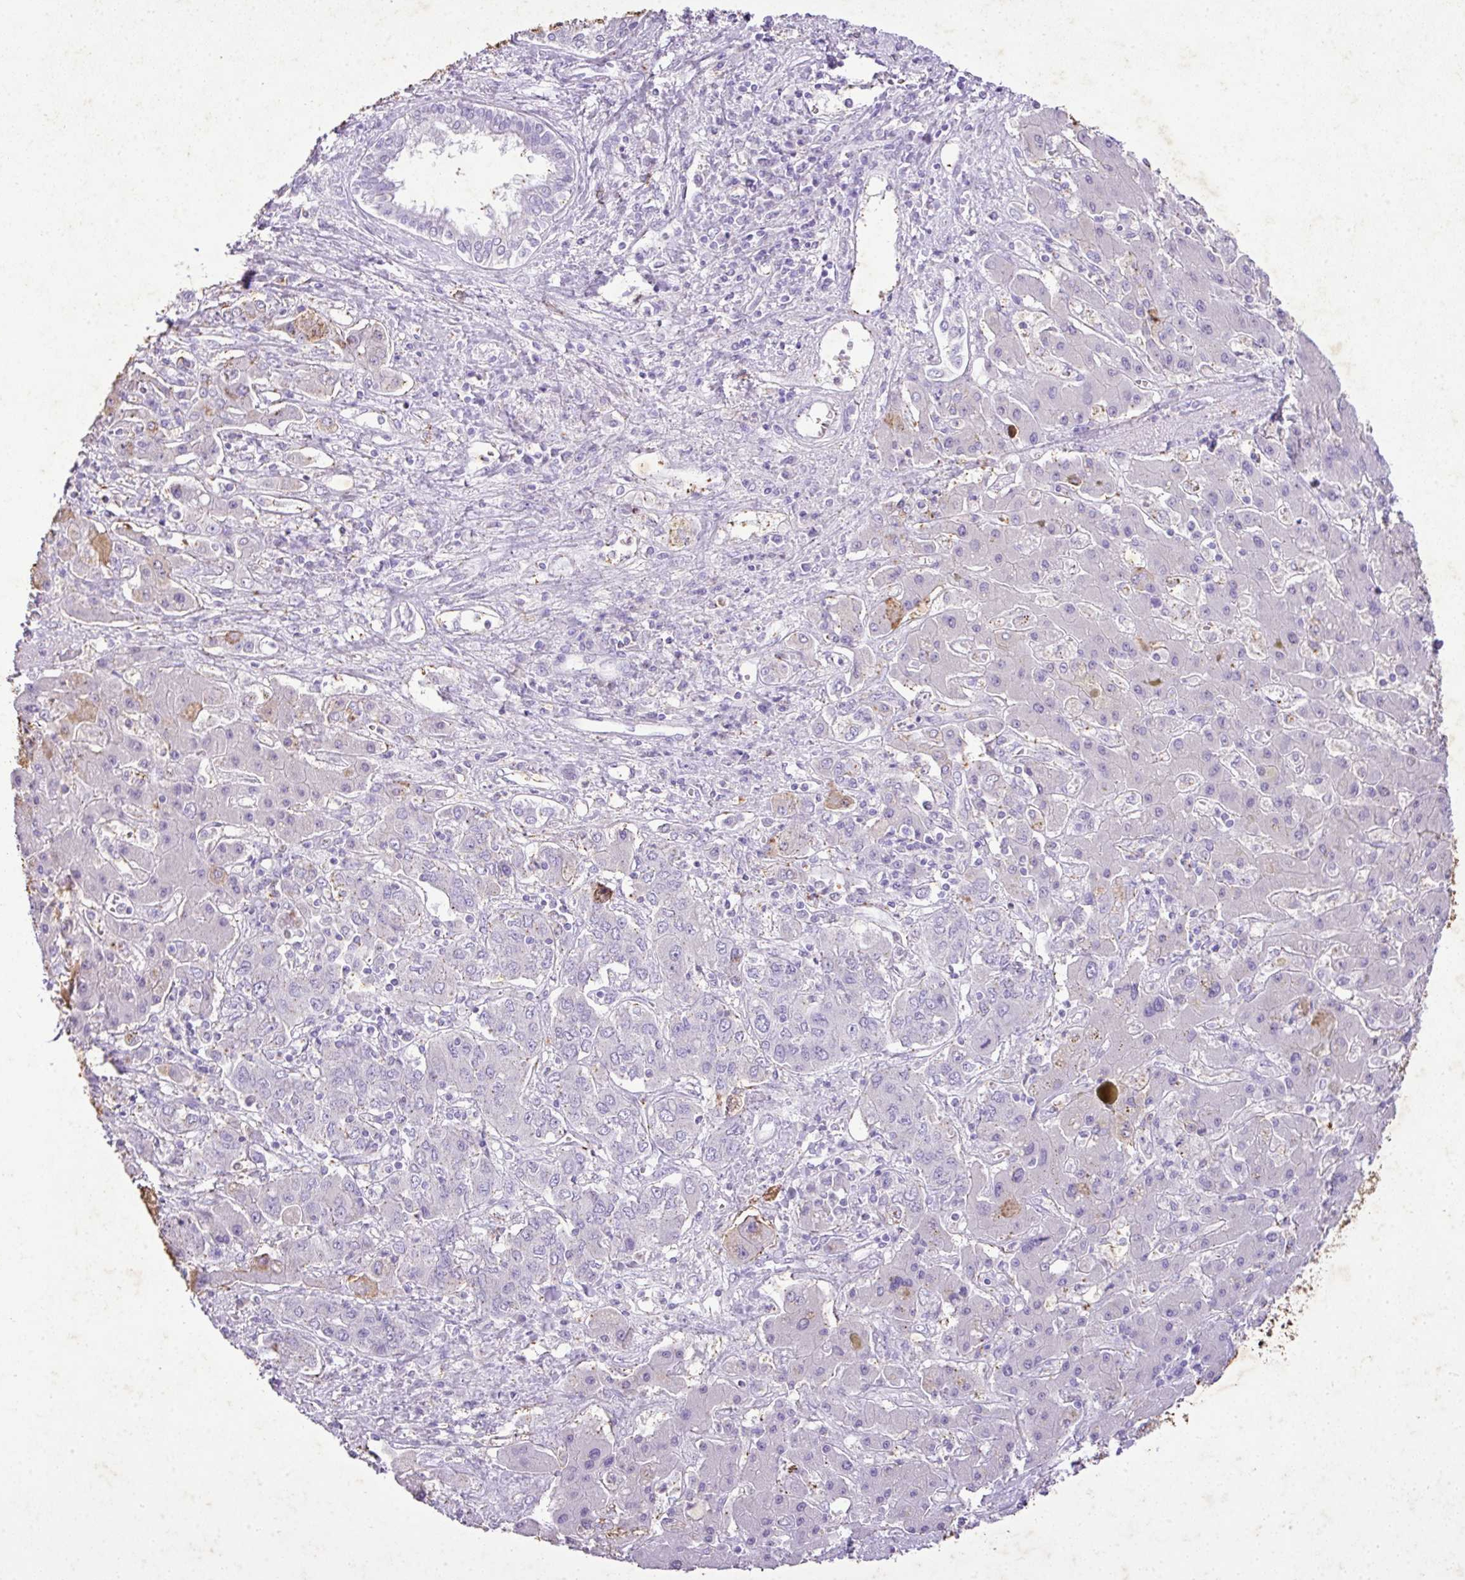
{"staining": {"intensity": "negative", "quantity": "none", "location": "none"}, "tissue": "liver cancer", "cell_type": "Tumor cells", "image_type": "cancer", "snomed": [{"axis": "morphology", "description": "Cholangiocarcinoma"}, {"axis": "topography", "description": "Liver"}], "caption": "This is a histopathology image of immunohistochemistry (IHC) staining of cholangiocarcinoma (liver), which shows no positivity in tumor cells.", "gene": "KCNJ11", "patient": {"sex": "male", "age": 67}}